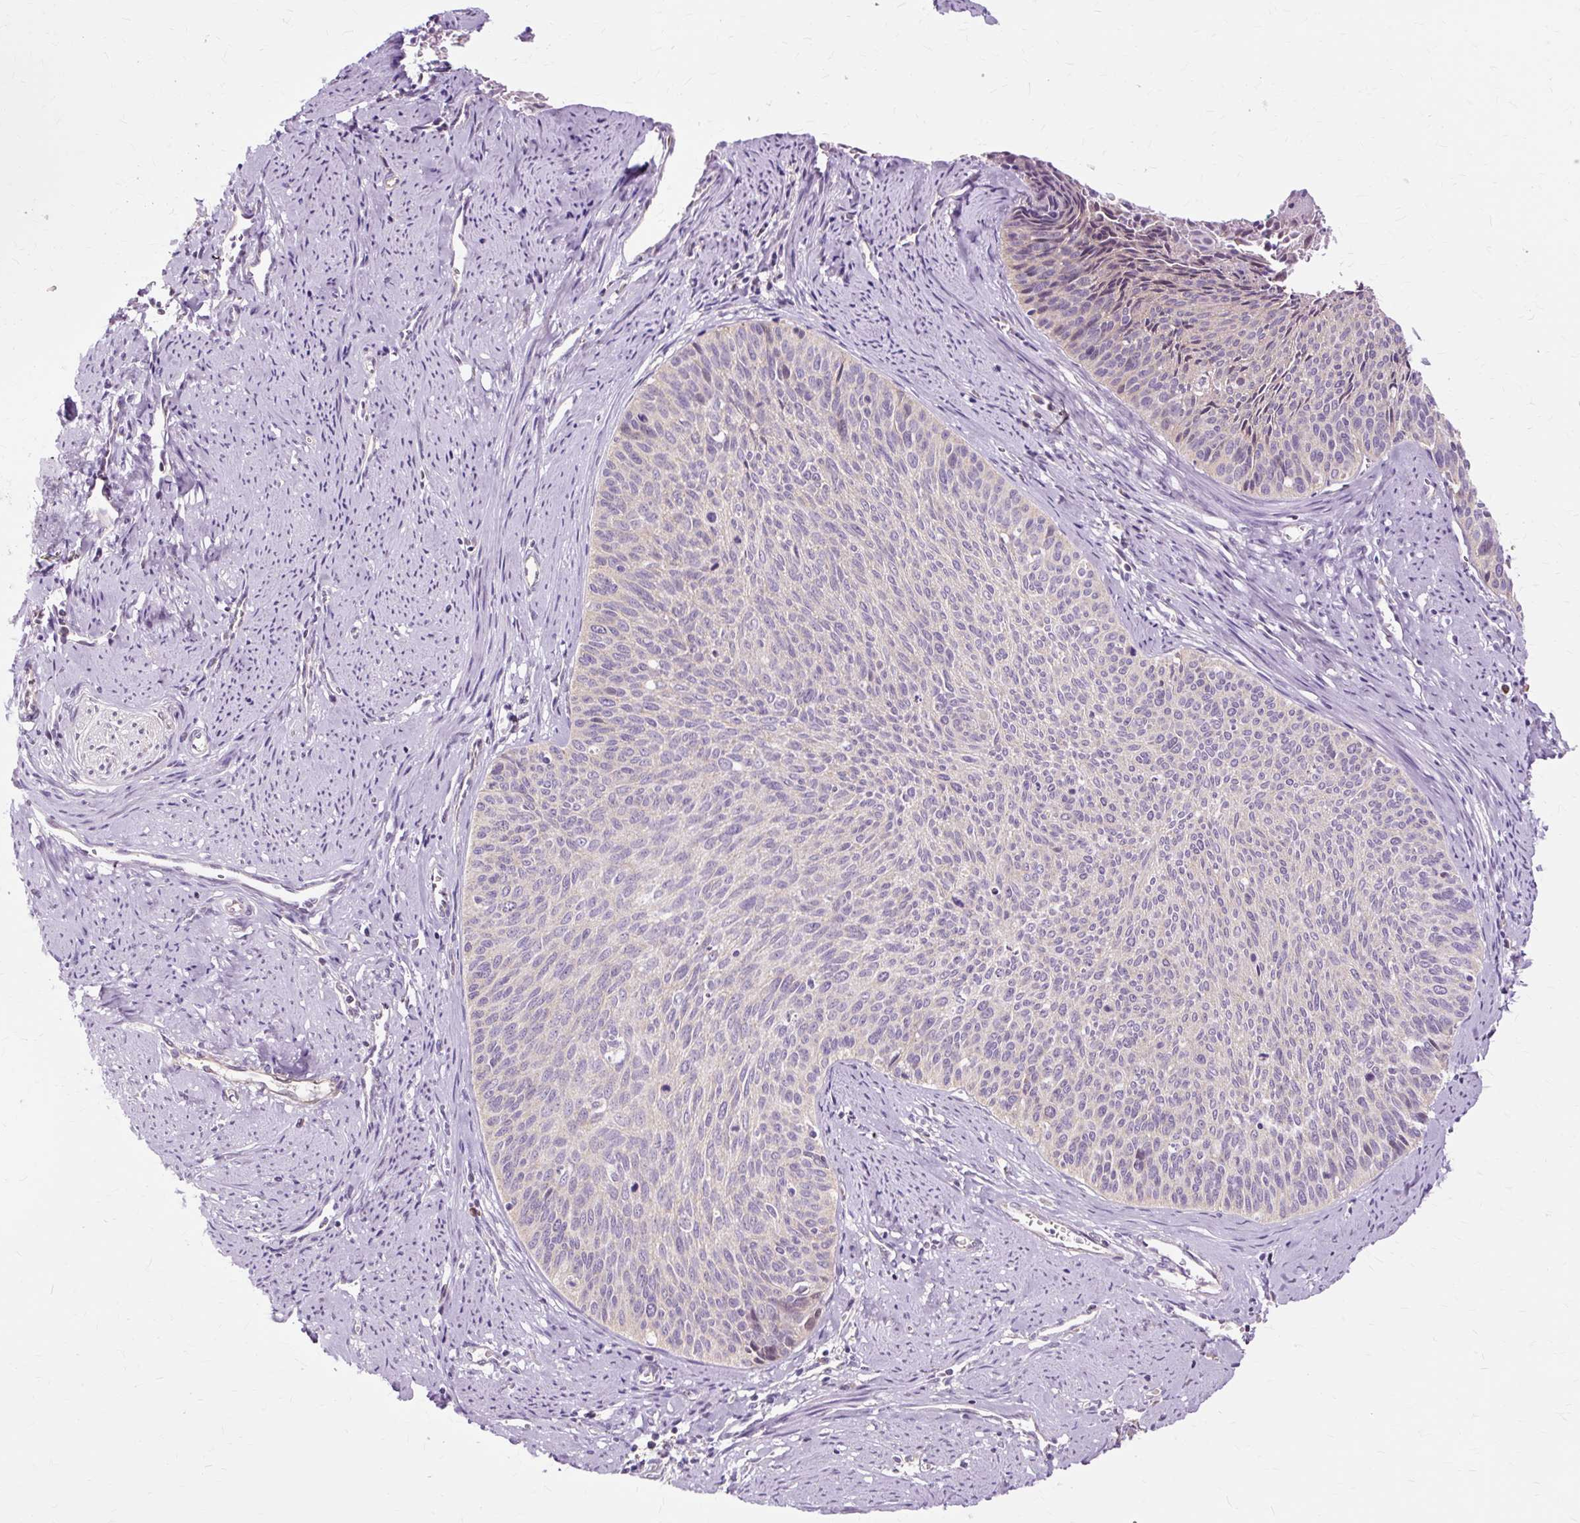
{"staining": {"intensity": "negative", "quantity": "none", "location": "none"}, "tissue": "cervical cancer", "cell_type": "Tumor cells", "image_type": "cancer", "snomed": [{"axis": "morphology", "description": "Squamous cell carcinoma, NOS"}, {"axis": "topography", "description": "Cervix"}], "caption": "Human squamous cell carcinoma (cervical) stained for a protein using immunohistochemistry (IHC) reveals no staining in tumor cells.", "gene": "PDZD2", "patient": {"sex": "female", "age": 55}}